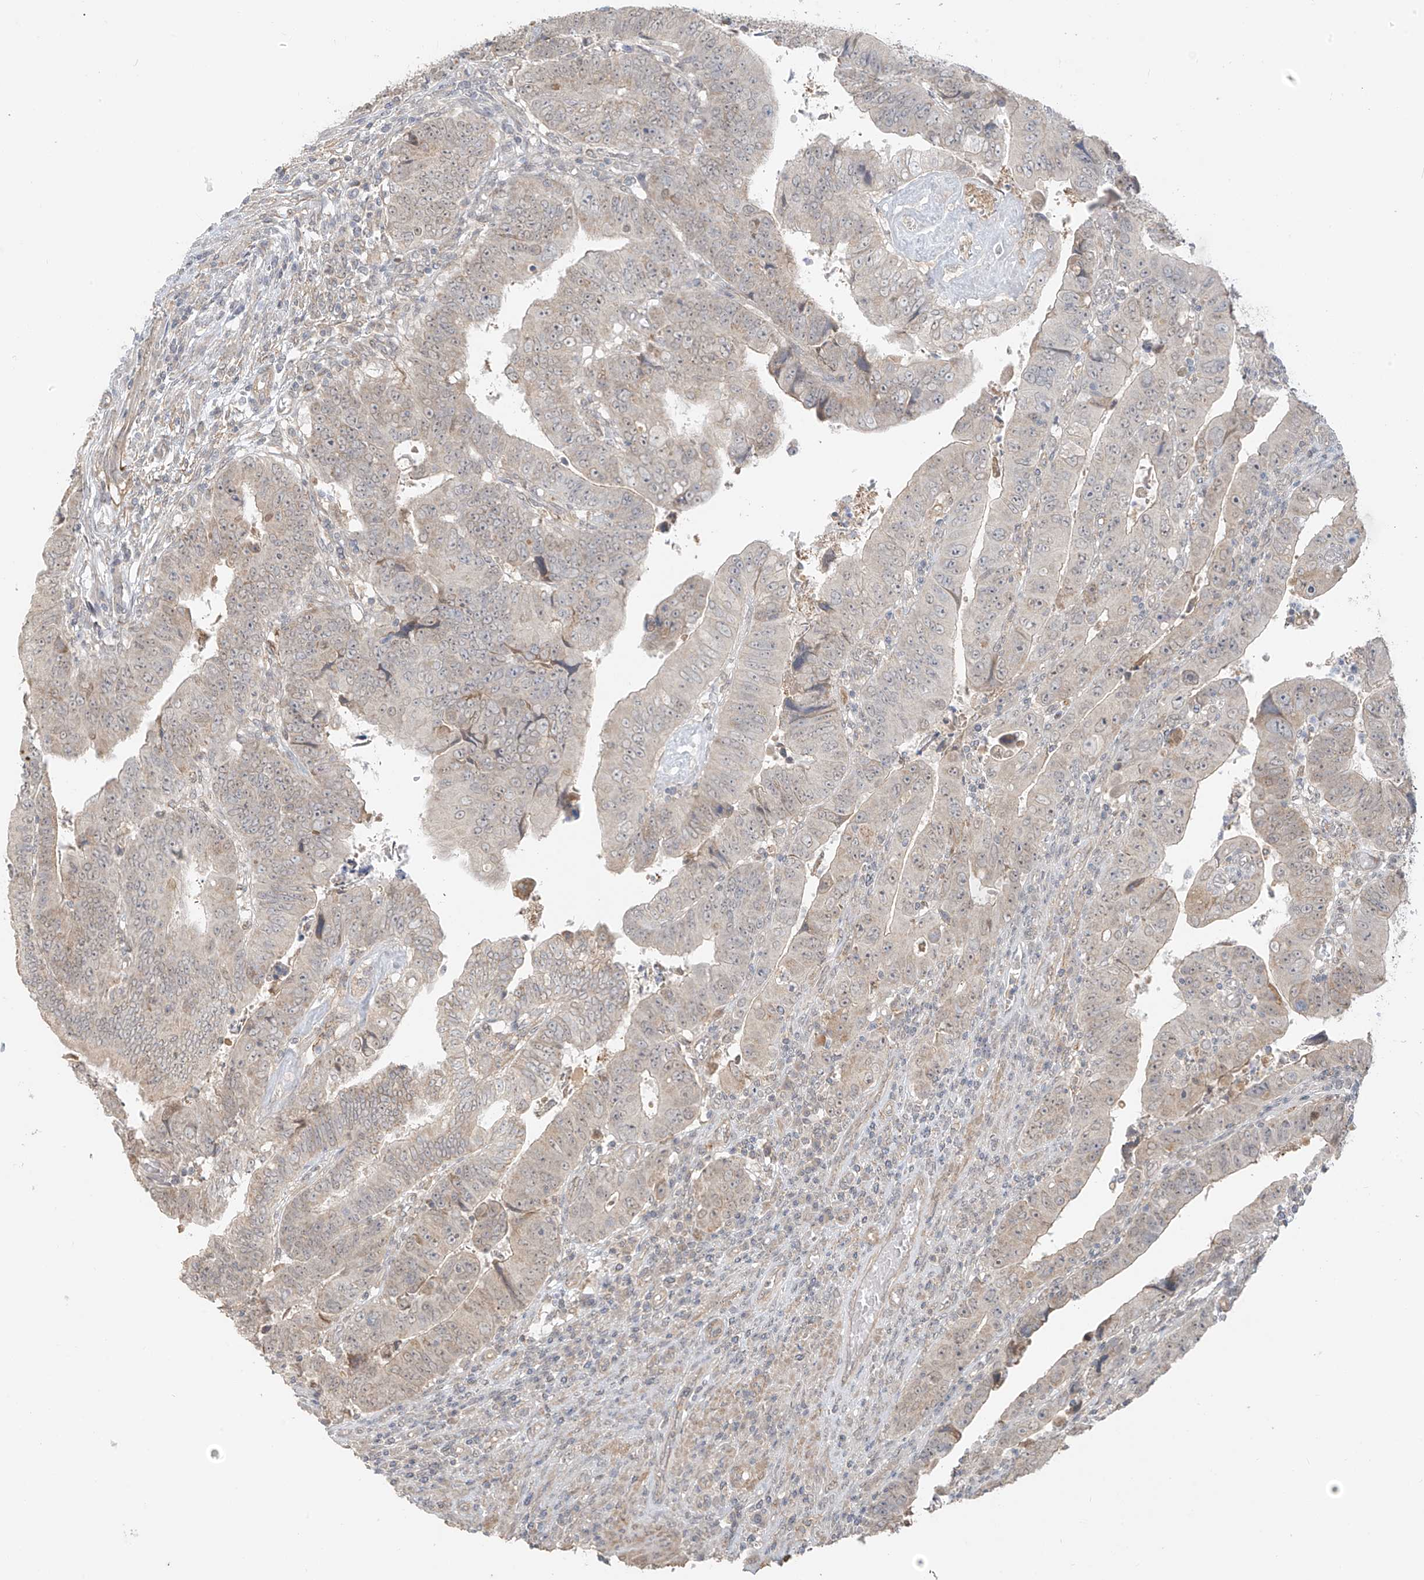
{"staining": {"intensity": "weak", "quantity": "<25%", "location": "cytoplasmic/membranous"}, "tissue": "colorectal cancer", "cell_type": "Tumor cells", "image_type": "cancer", "snomed": [{"axis": "morphology", "description": "Normal tissue, NOS"}, {"axis": "morphology", "description": "Adenocarcinoma, NOS"}, {"axis": "topography", "description": "Rectum"}], "caption": "Immunohistochemistry of colorectal cancer (adenocarcinoma) demonstrates no staining in tumor cells.", "gene": "ABCD1", "patient": {"sex": "female", "age": 65}}